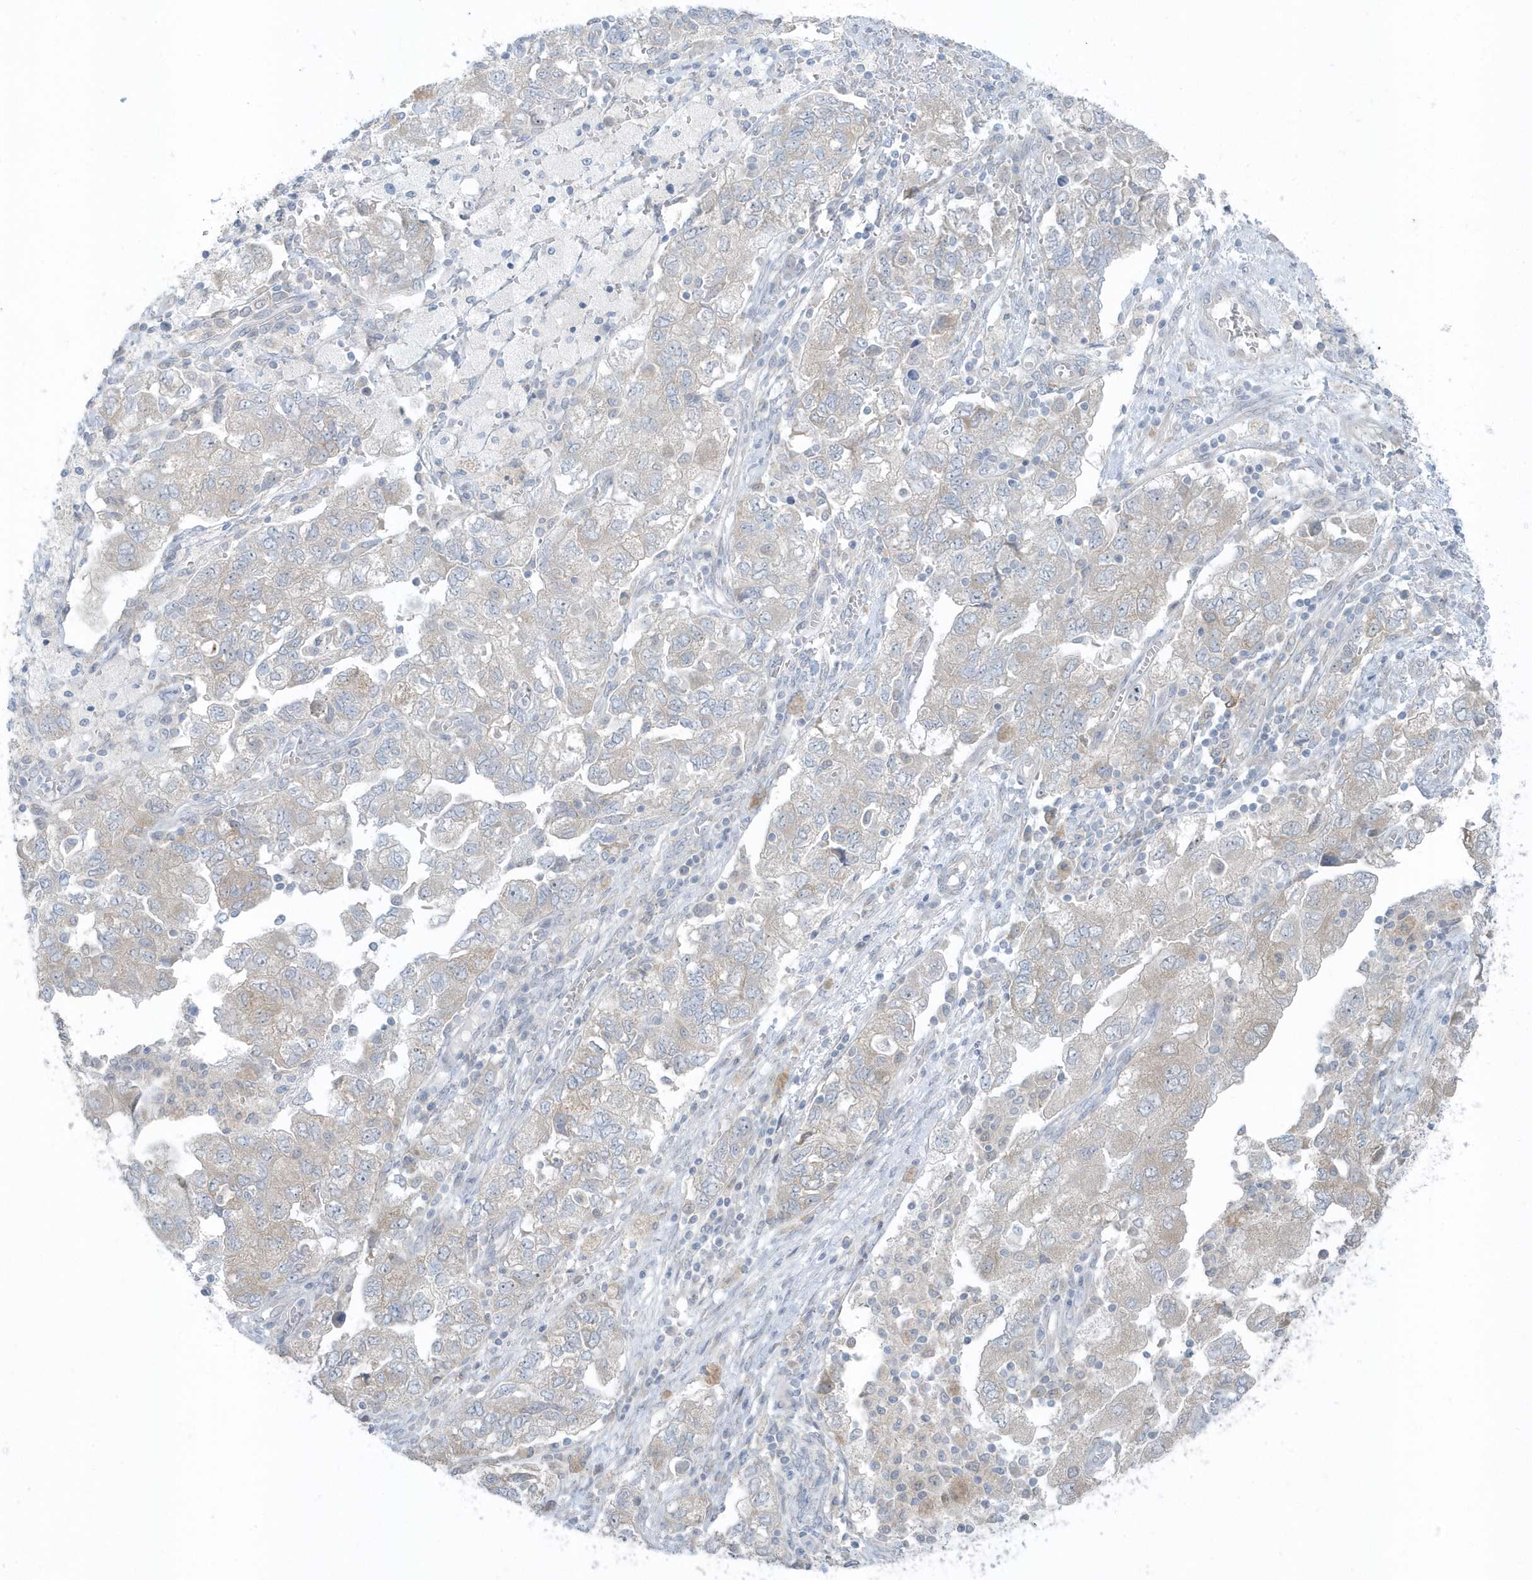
{"staining": {"intensity": "negative", "quantity": "none", "location": "none"}, "tissue": "ovarian cancer", "cell_type": "Tumor cells", "image_type": "cancer", "snomed": [{"axis": "morphology", "description": "Carcinoma, NOS"}, {"axis": "morphology", "description": "Cystadenocarcinoma, serous, NOS"}, {"axis": "topography", "description": "Ovary"}], "caption": "High power microscopy photomicrograph of an IHC histopathology image of ovarian carcinoma, revealing no significant expression in tumor cells.", "gene": "SCN3A", "patient": {"sex": "female", "age": 69}}